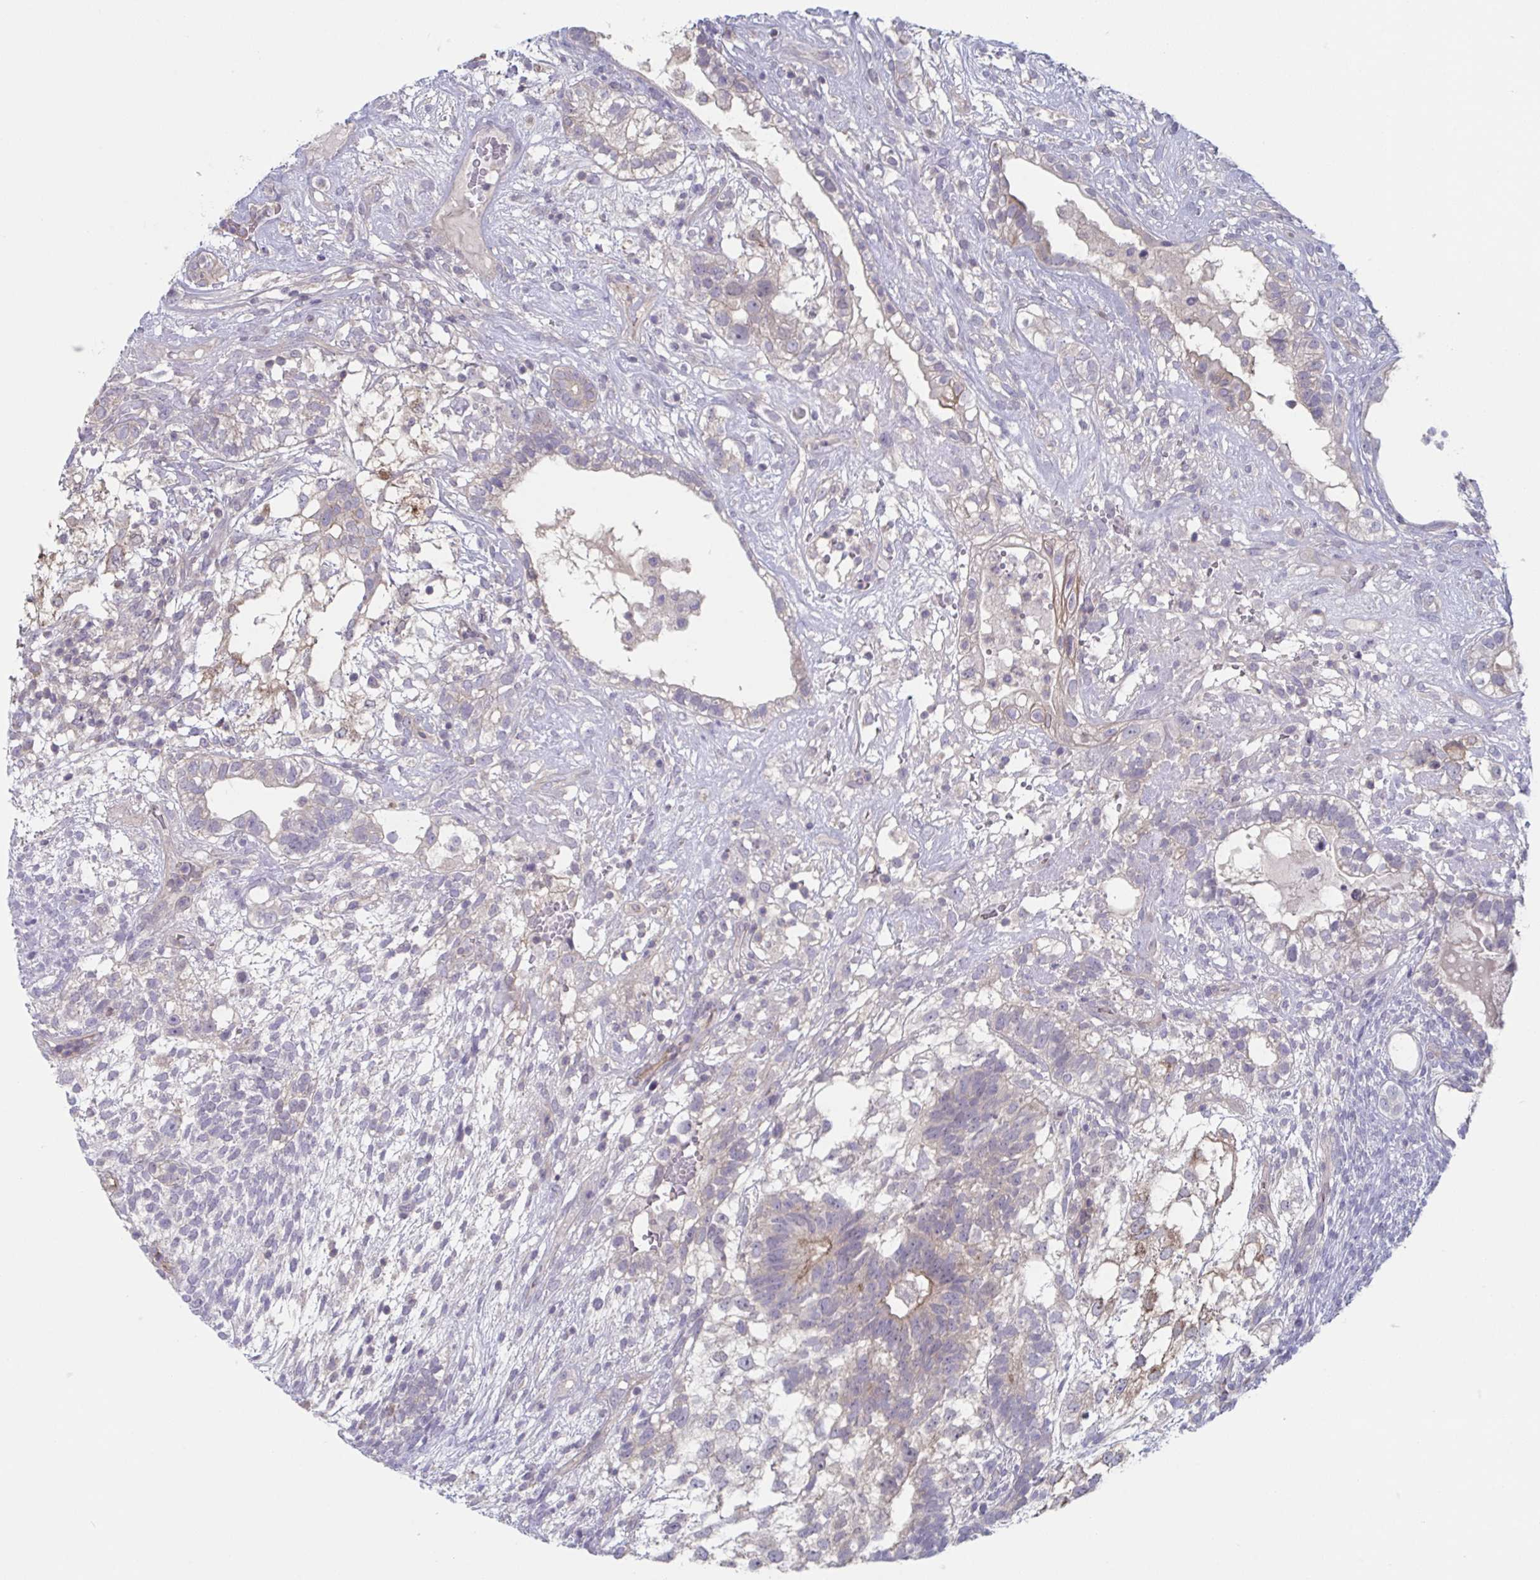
{"staining": {"intensity": "moderate", "quantity": "<25%", "location": "cytoplasmic/membranous"}, "tissue": "testis cancer", "cell_type": "Tumor cells", "image_type": "cancer", "snomed": [{"axis": "morphology", "description": "Seminoma, NOS"}, {"axis": "morphology", "description": "Carcinoma, Embryonal, NOS"}, {"axis": "topography", "description": "Testis"}], "caption": "DAB (3,3'-diaminobenzidine) immunohistochemical staining of human testis cancer reveals moderate cytoplasmic/membranous protein positivity in approximately <25% of tumor cells.", "gene": "STK26", "patient": {"sex": "male", "age": 41}}